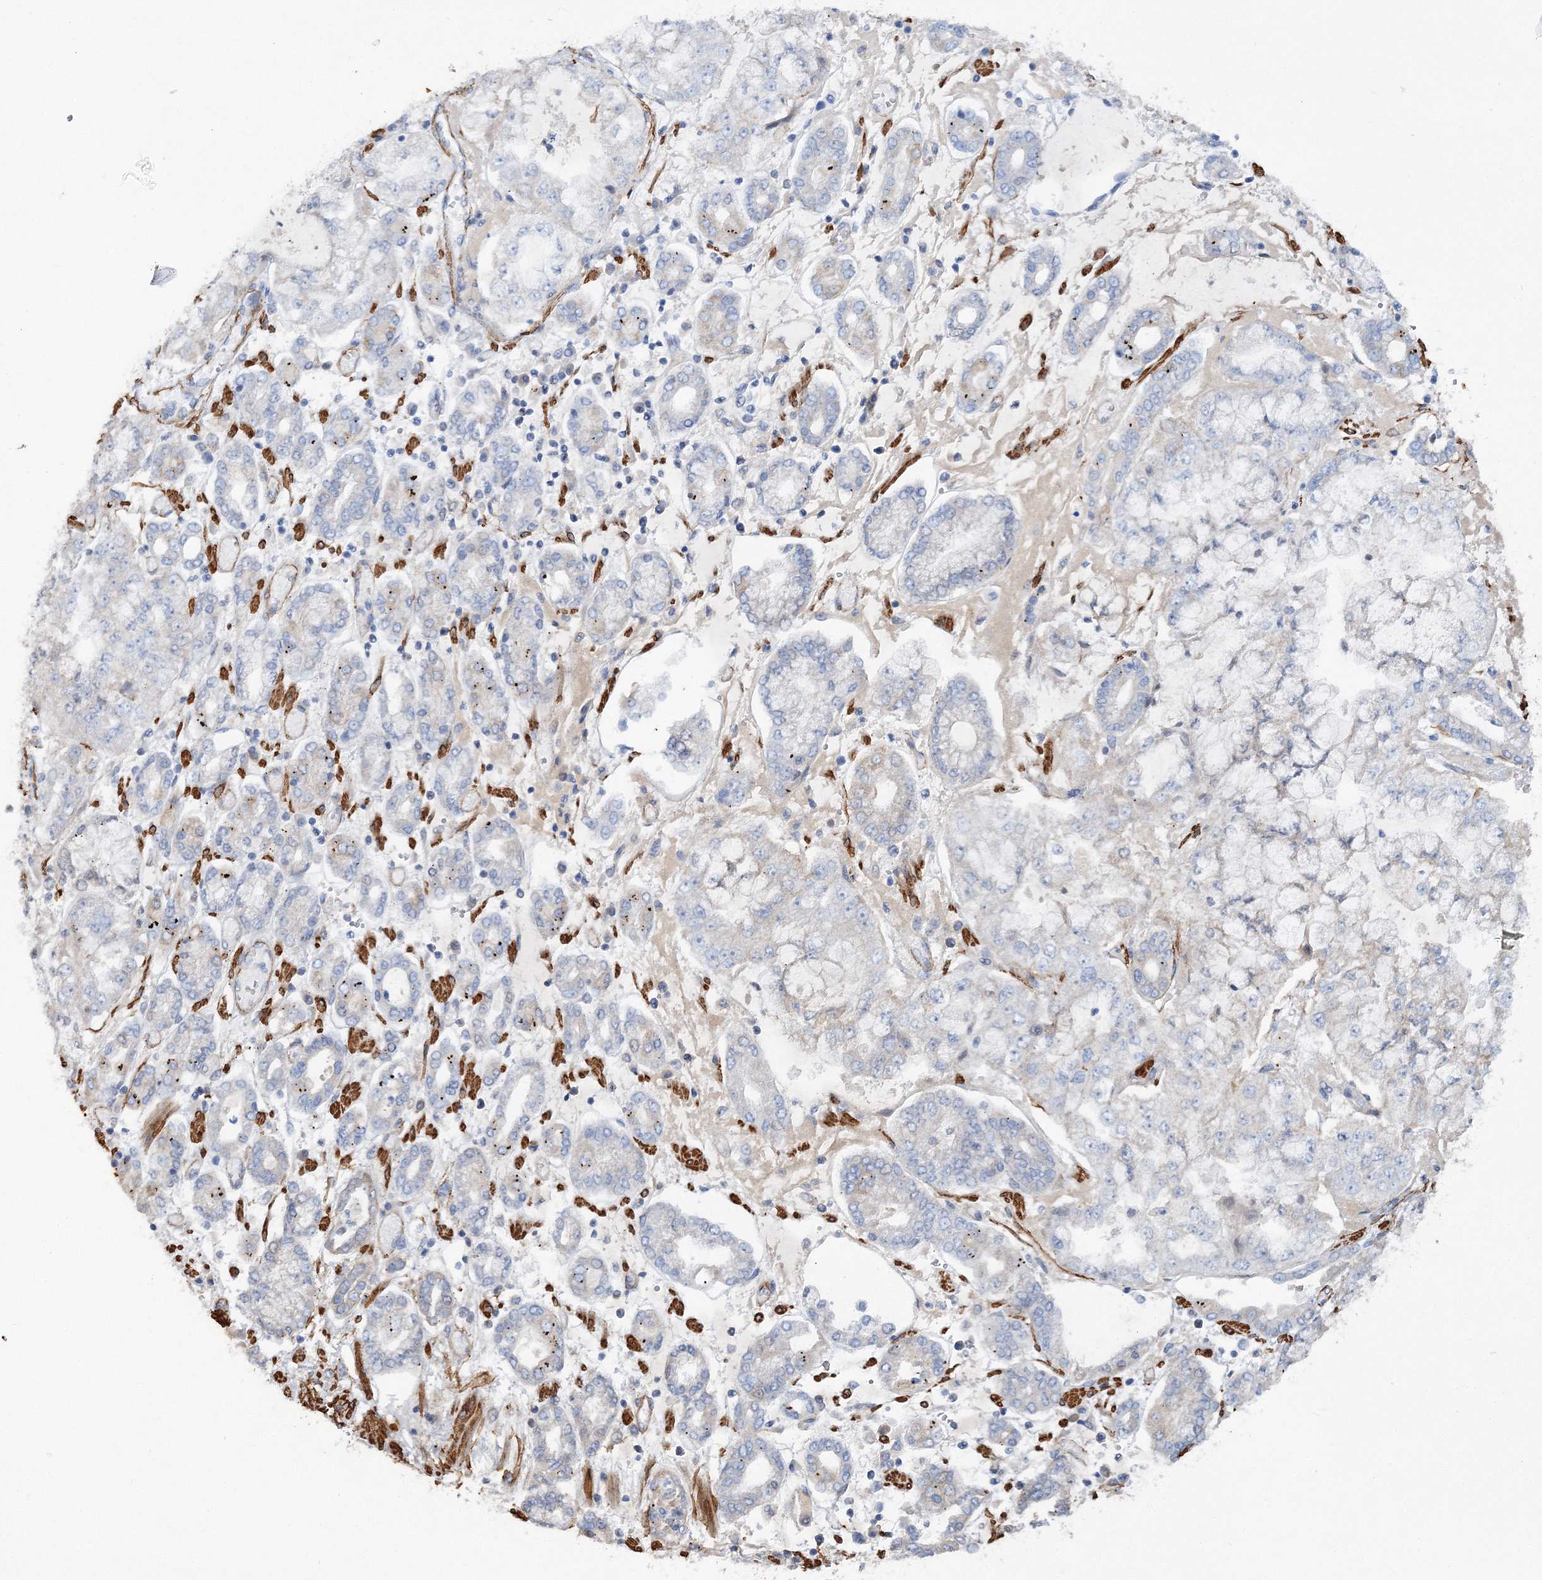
{"staining": {"intensity": "negative", "quantity": "none", "location": "none"}, "tissue": "stomach cancer", "cell_type": "Tumor cells", "image_type": "cancer", "snomed": [{"axis": "morphology", "description": "Adenocarcinoma, NOS"}, {"axis": "topography", "description": "Stomach"}], "caption": "Stomach cancer was stained to show a protein in brown. There is no significant staining in tumor cells.", "gene": "RTN2", "patient": {"sex": "male", "age": 76}}